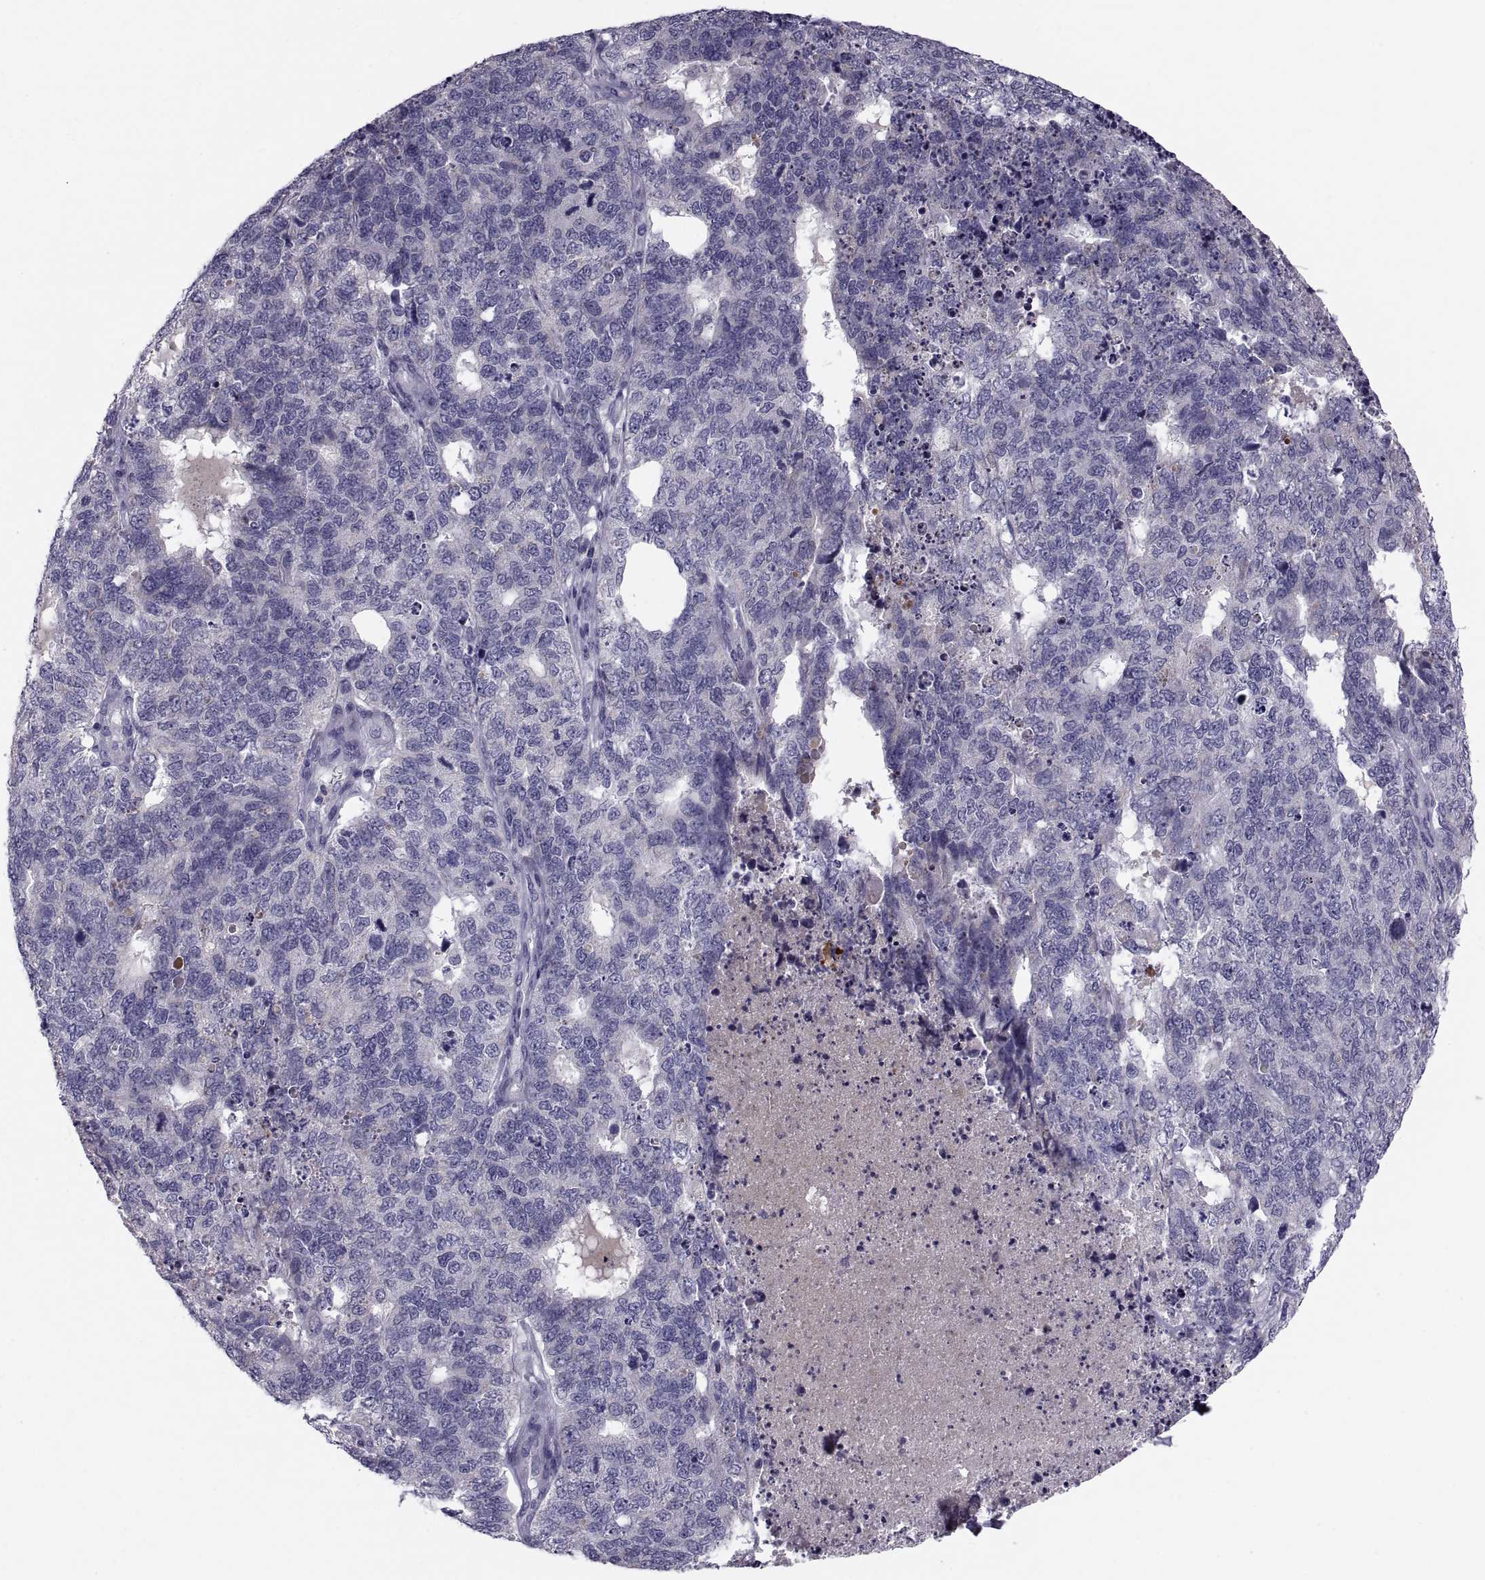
{"staining": {"intensity": "negative", "quantity": "none", "location": "none"}, "tissue": "cervical cancer", "cell_type": "Tumor cells", "image_type": "cancer", "snomed": [{"axis": "morphology", "description": "Squamous cell carcinoma, NOS"}, {"axis": "topography", "description": "Cervix"}], "caption": "The immunohistochemistry photomicrograph has no significant staining in tumor cells of cervical cancer (squamous cell carcinoma) tissue. (DAB immunohistochemistry (IHC) visualized using brightfield microscopy, high magnification).", "gene": "PDZRN4", "patient": {"sex": "female", "age": 63}}